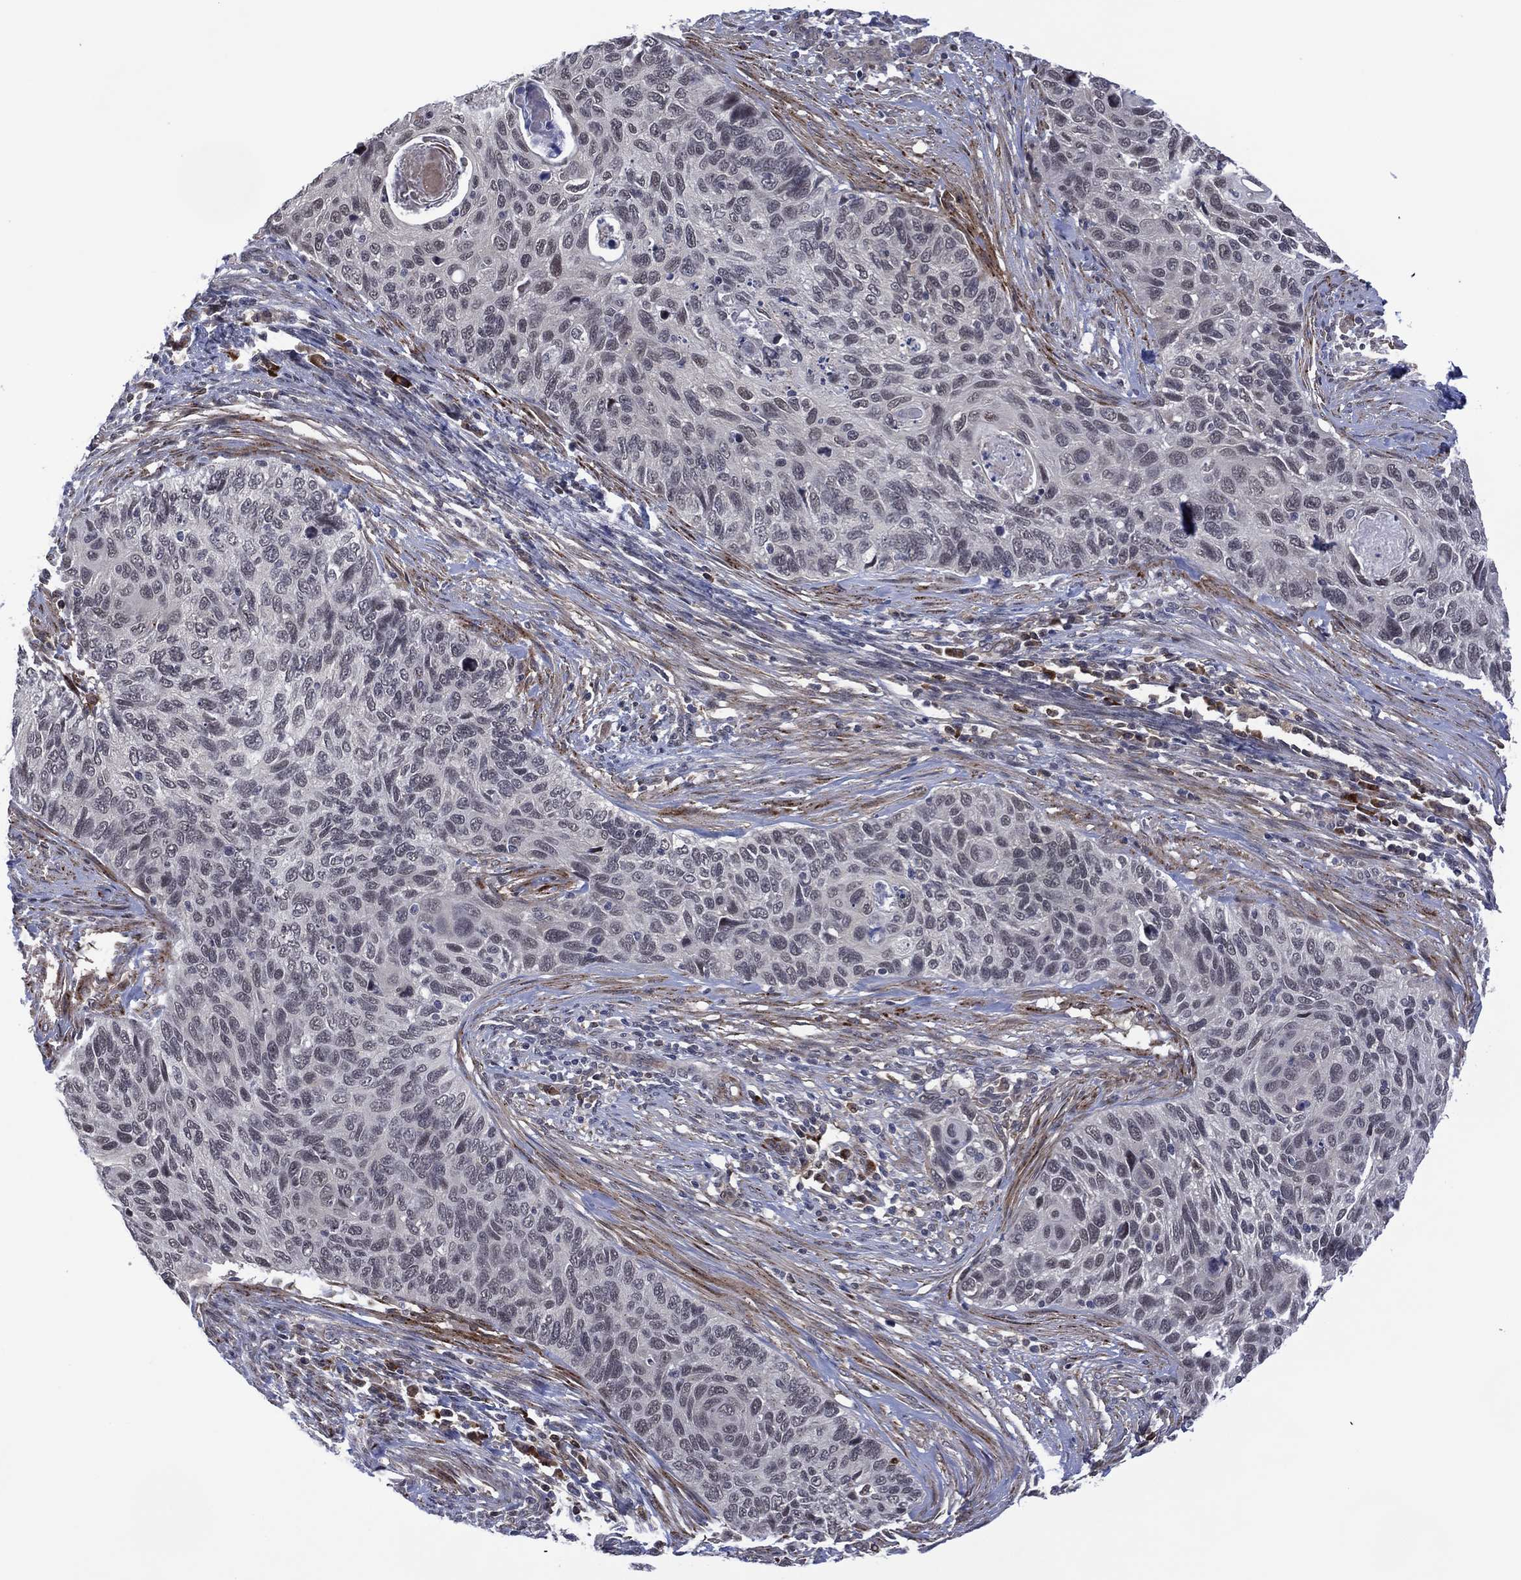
{"staining": {"intensity": "negative", "quantity": "none", "location": "none"}, "tissue": "cervical cancer", "cell_type": "Tumor cells", "image_type": "cancer", "snomed": [{"axis": "morphology", "description": "Squamous cell carcinoma, NOS"}, {"axis": "topography", "description": "Cervix"}], "caption": "A photomicrograph of human cervical squamous cell carcinoma is negative for staining in tumor cells.", "gene": "DPP4", "patient": {"sex": "female", "age": 70}}